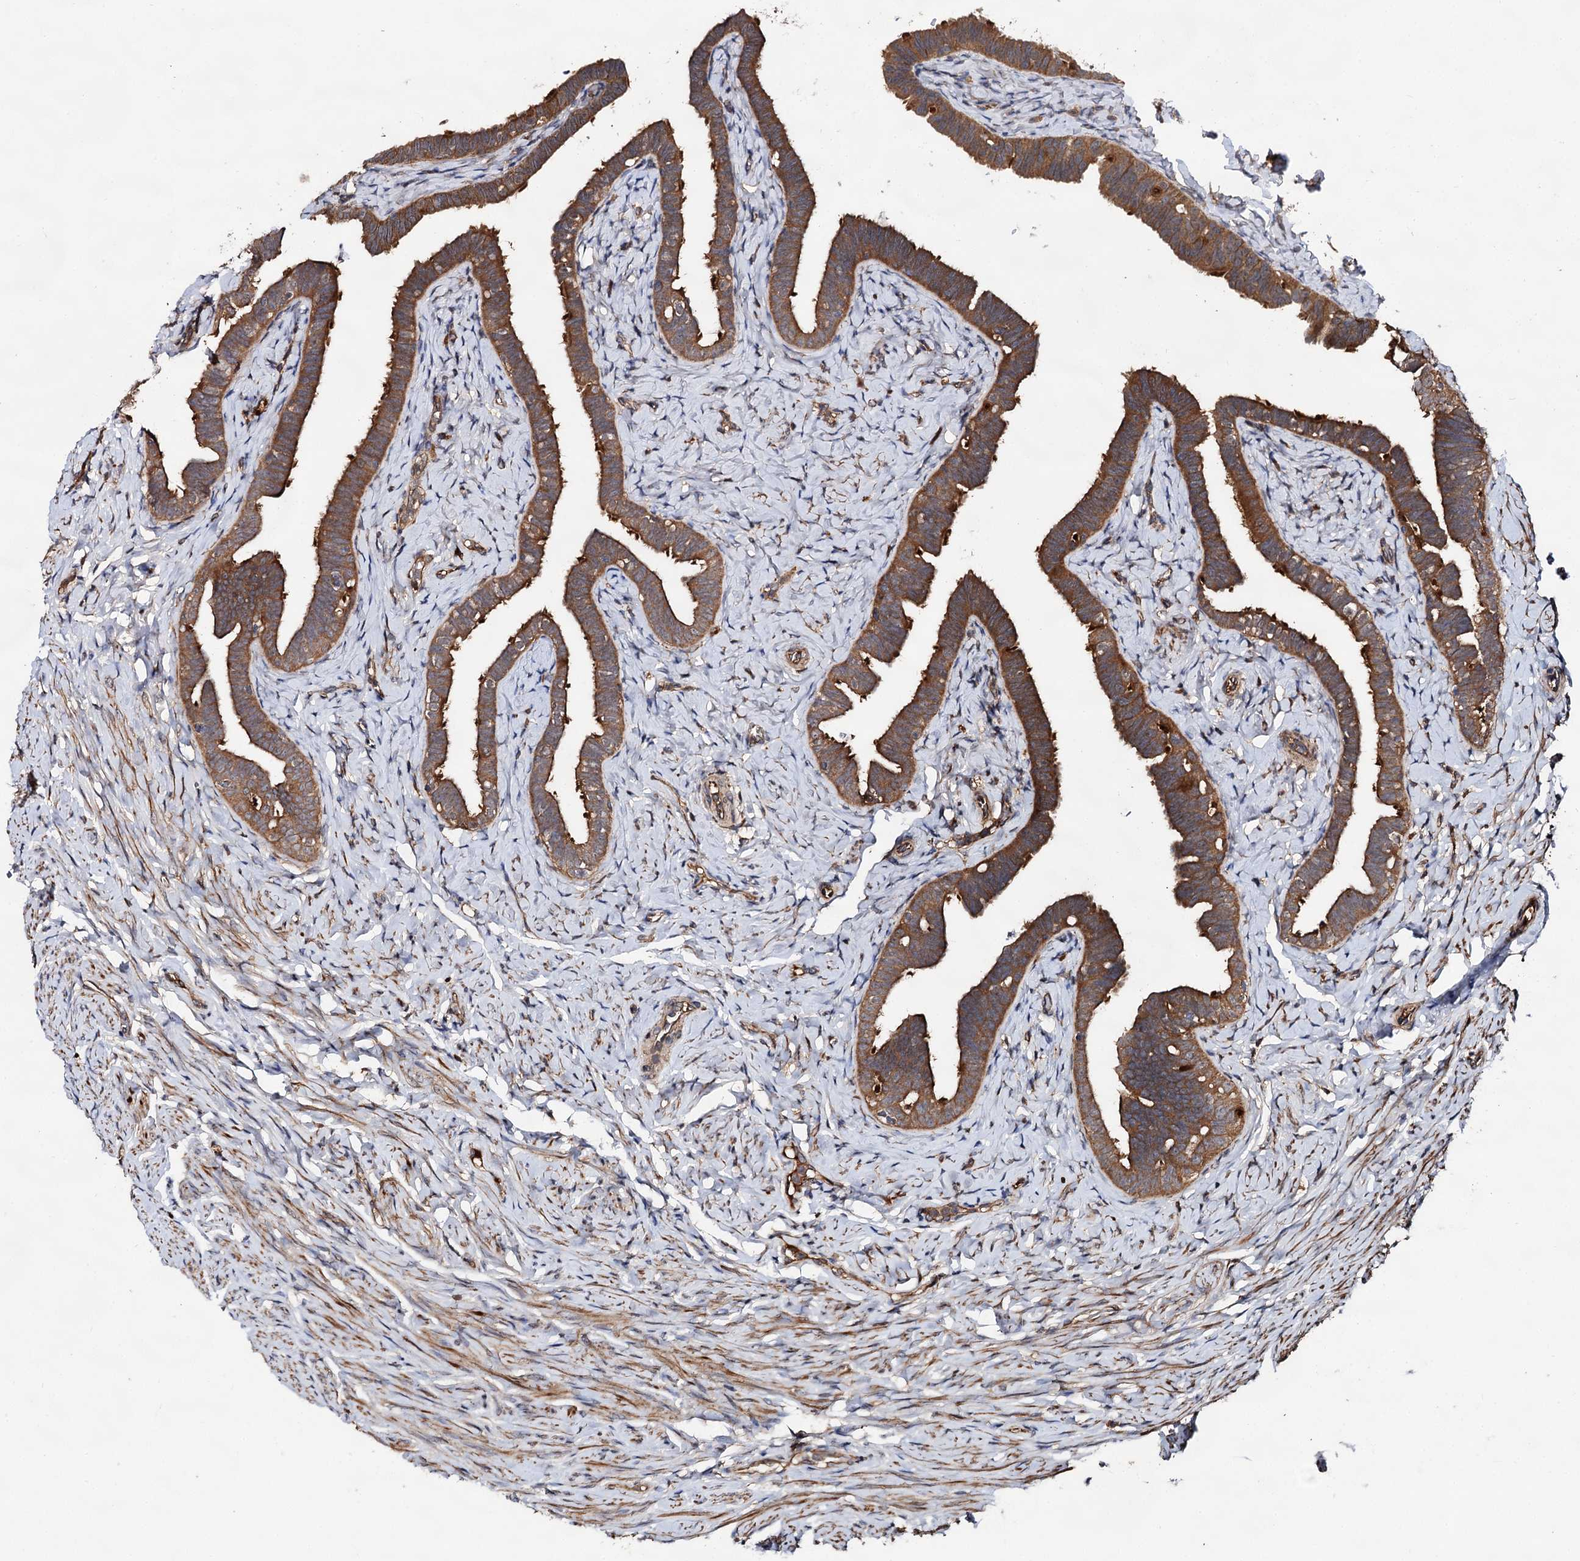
{"staining": {"intensity": "moderate", "quantity": ">75%", "location": "cytoplasmic/membranous"}, "tissue": "fallopian tube", "cell_type": "Glandular cells", "image_type": "normal", "snomed": [{"axis": "morphology", "description": "Normal tissue, NOS"}, {"axis": "topography", "description": "Fallopian tube"}], "caption": "Immunohistochemistry (IHC) histopathology image of benign fallopian tube stained for a protein (brown), which exhibits medium levels of moderate cytoplasmic/membranous expression in about >75% of glandular cells.", "gene": "TEX9", "patient": {"sex": "female", "age": 39}}